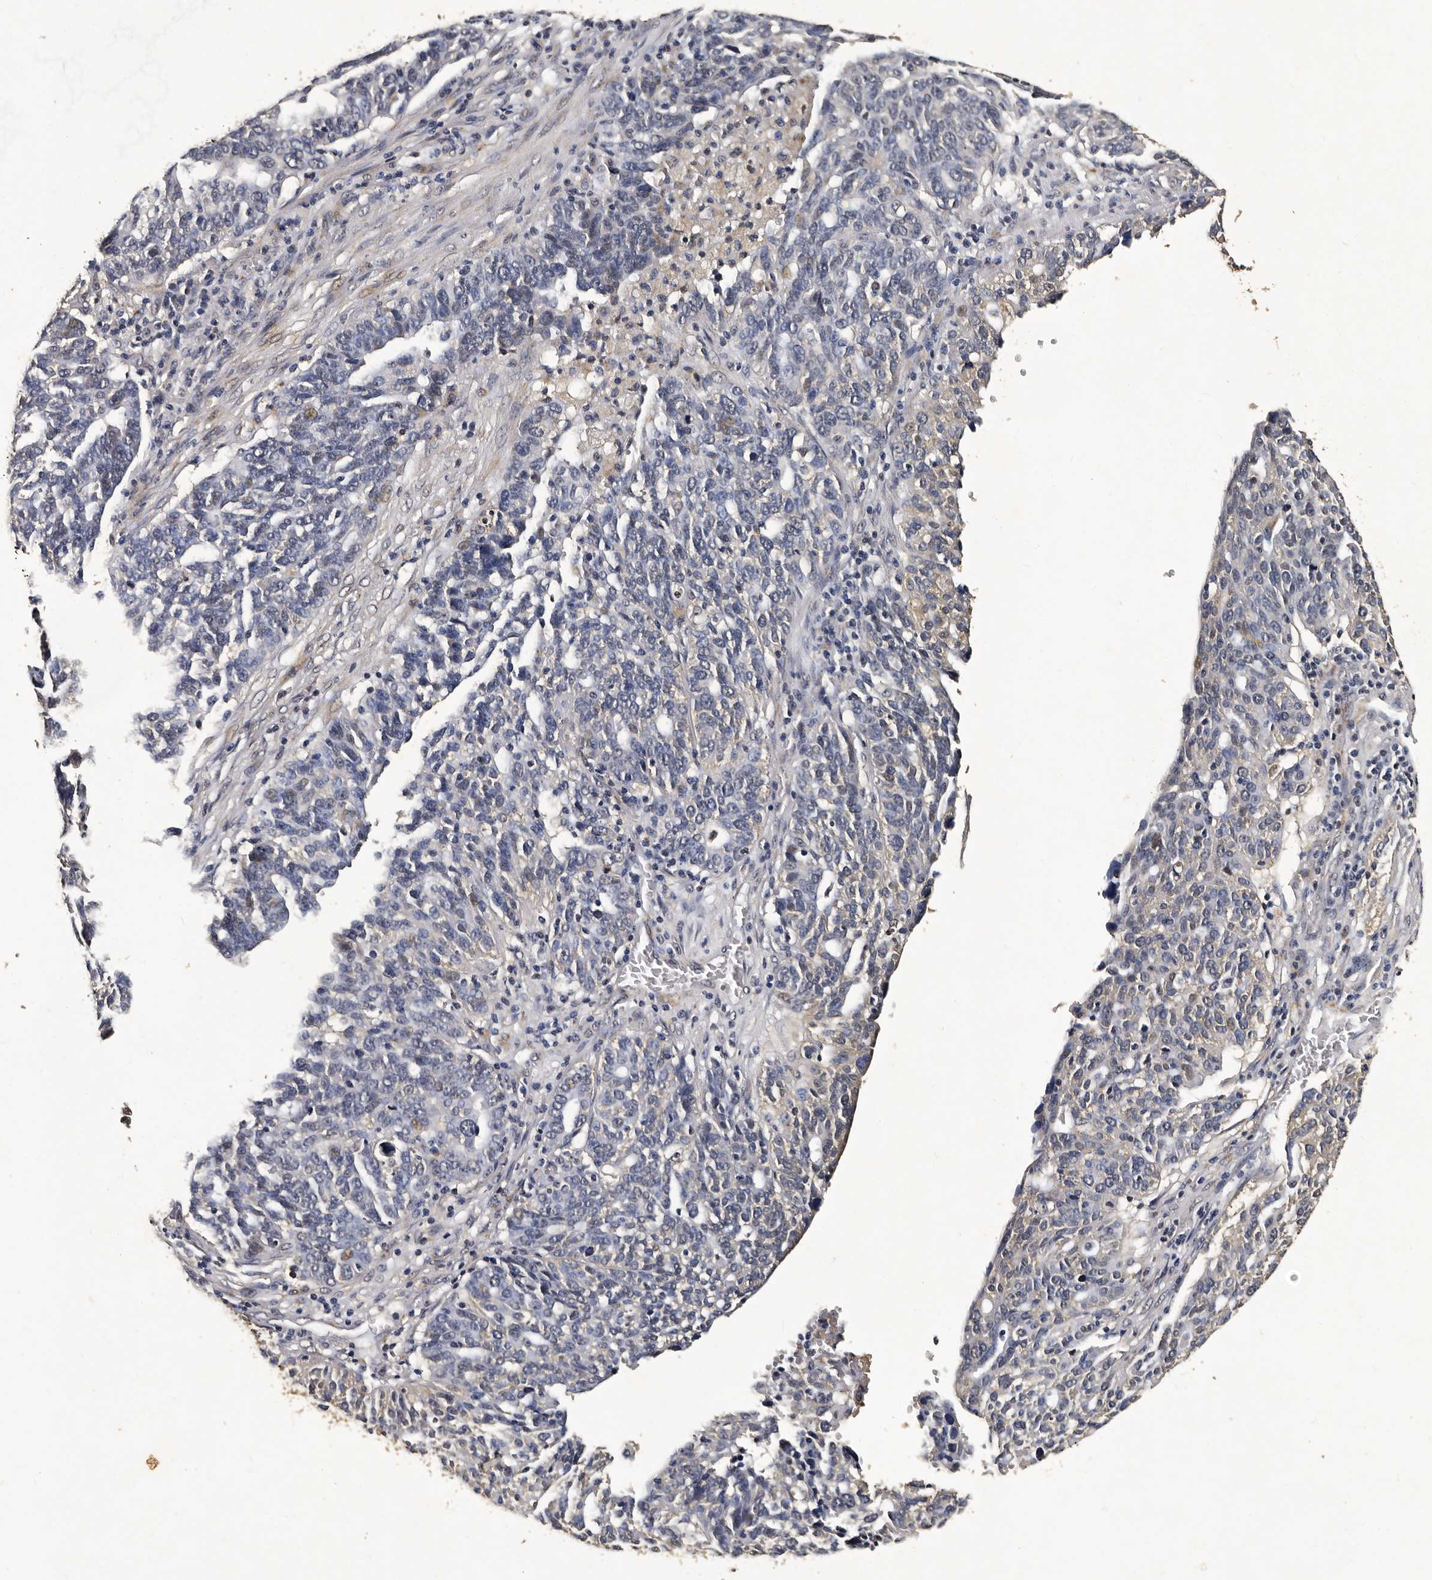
{"staining": {"intensity": "weak", "quantity": "<25%", "location": "cytoplasmic/membranous"}, "tissue": "ovarian cancer", "cell_type": "Tumor cells", "image_type": "cancer", "snomed": [{"axis": "morphology", "description": "Cystadenocarcinoma, serous, NOS"}, {"axis": "topography", "description": "Ovary"}], "caption": "Histopathology image shows no protein staining in tumor cells of ovarian cancer (serous cystadenocarcinoma) tissue.", "gene": "CPNE3", "patient": {"sex": "female", "age": 59}}